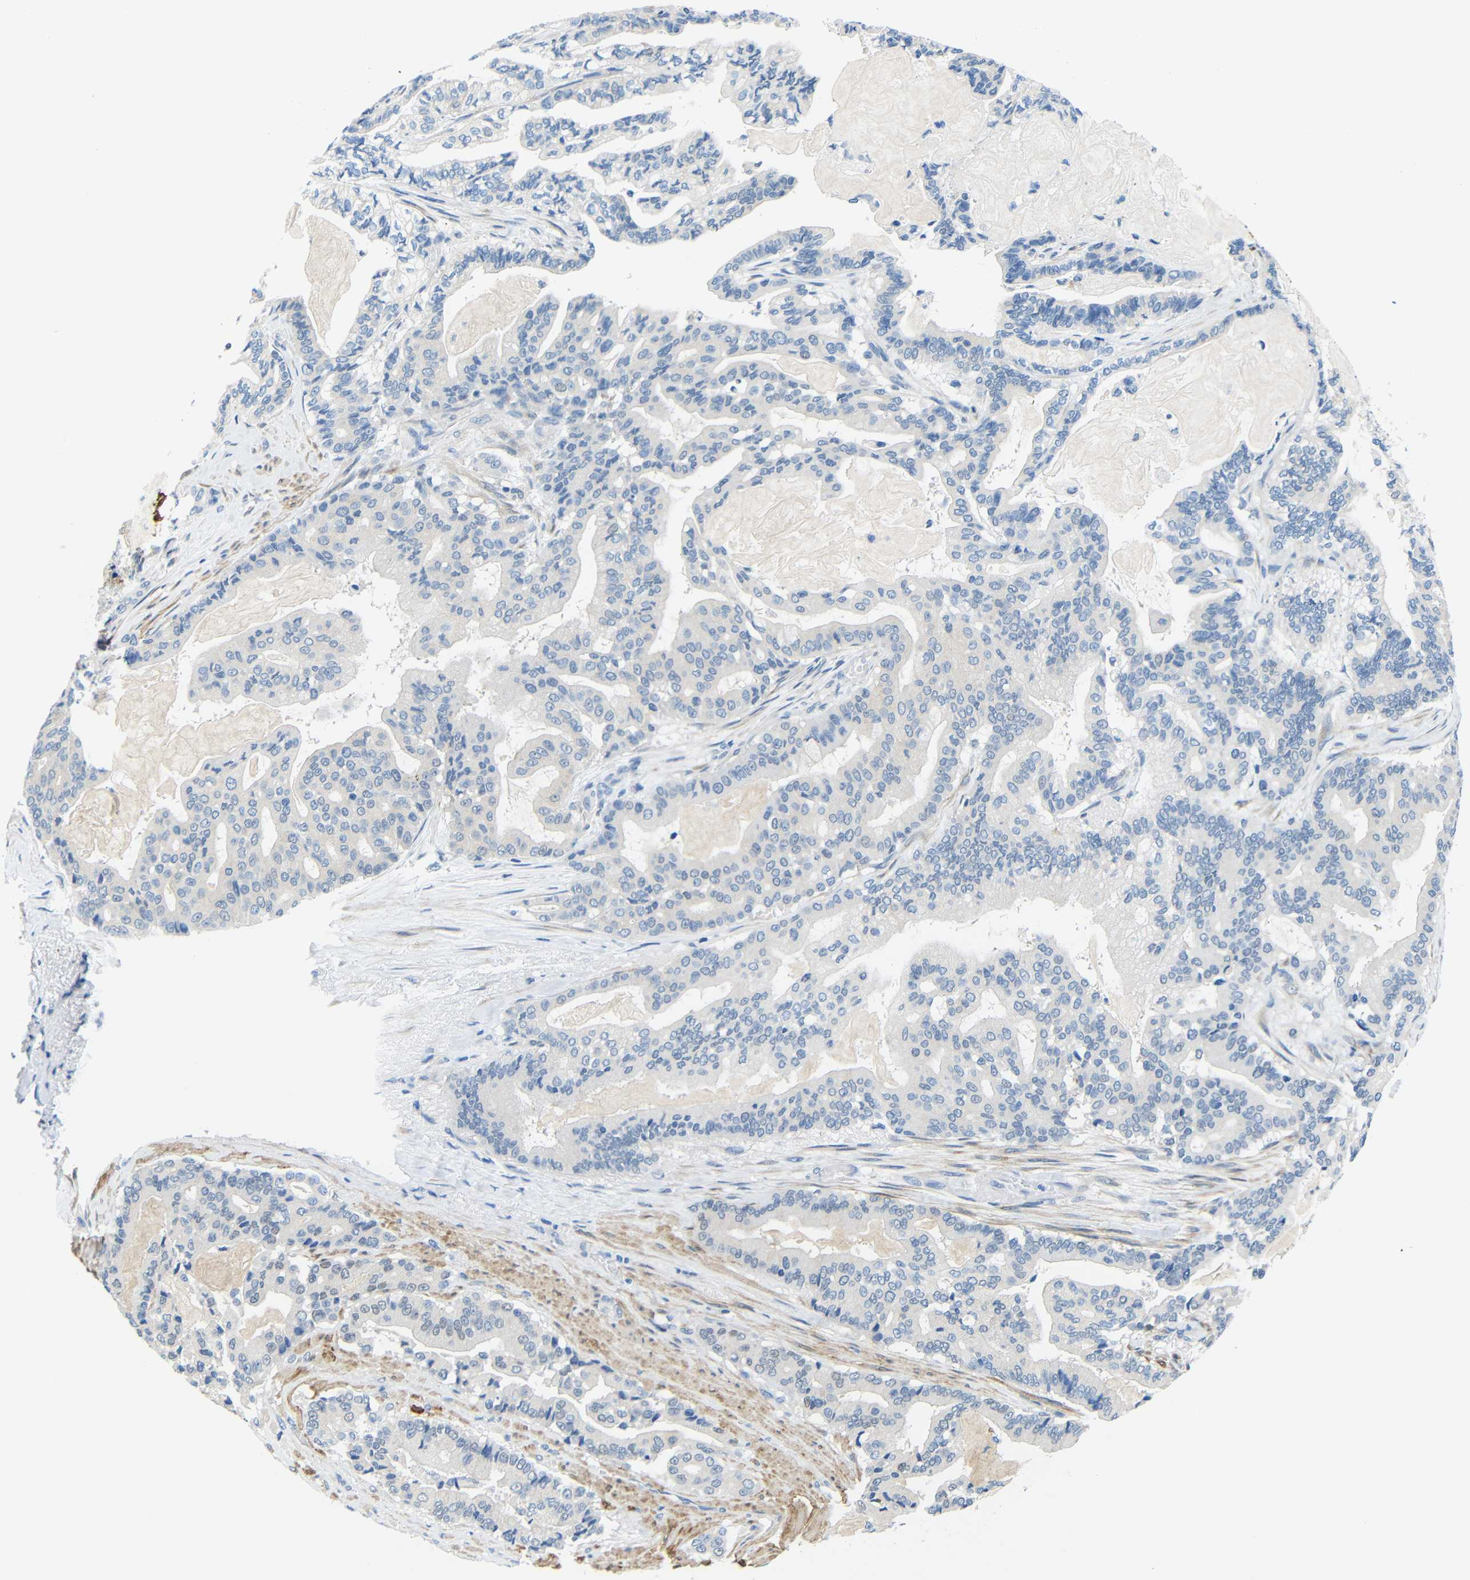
{"staining": {"intensity": "negative", "quantity": "none", "location": "none"}, "tissue": "pancreatic cancer", "cell_type": "Tumor cells", "image_type": "cancer", "snomed": [{"axis": "morphology", "description": "Adenocarcinoma, NOS"}, {"axis": "topography", "description": "Pancreas"}], "caption": "The immunohistochemistry (IHC) histopathology image has no significant positivity in tumor cells of pancreatic adenocarcinoma tissue.", "gene": "NEGR1", "patient": {"sex": "male", "age": 63}}